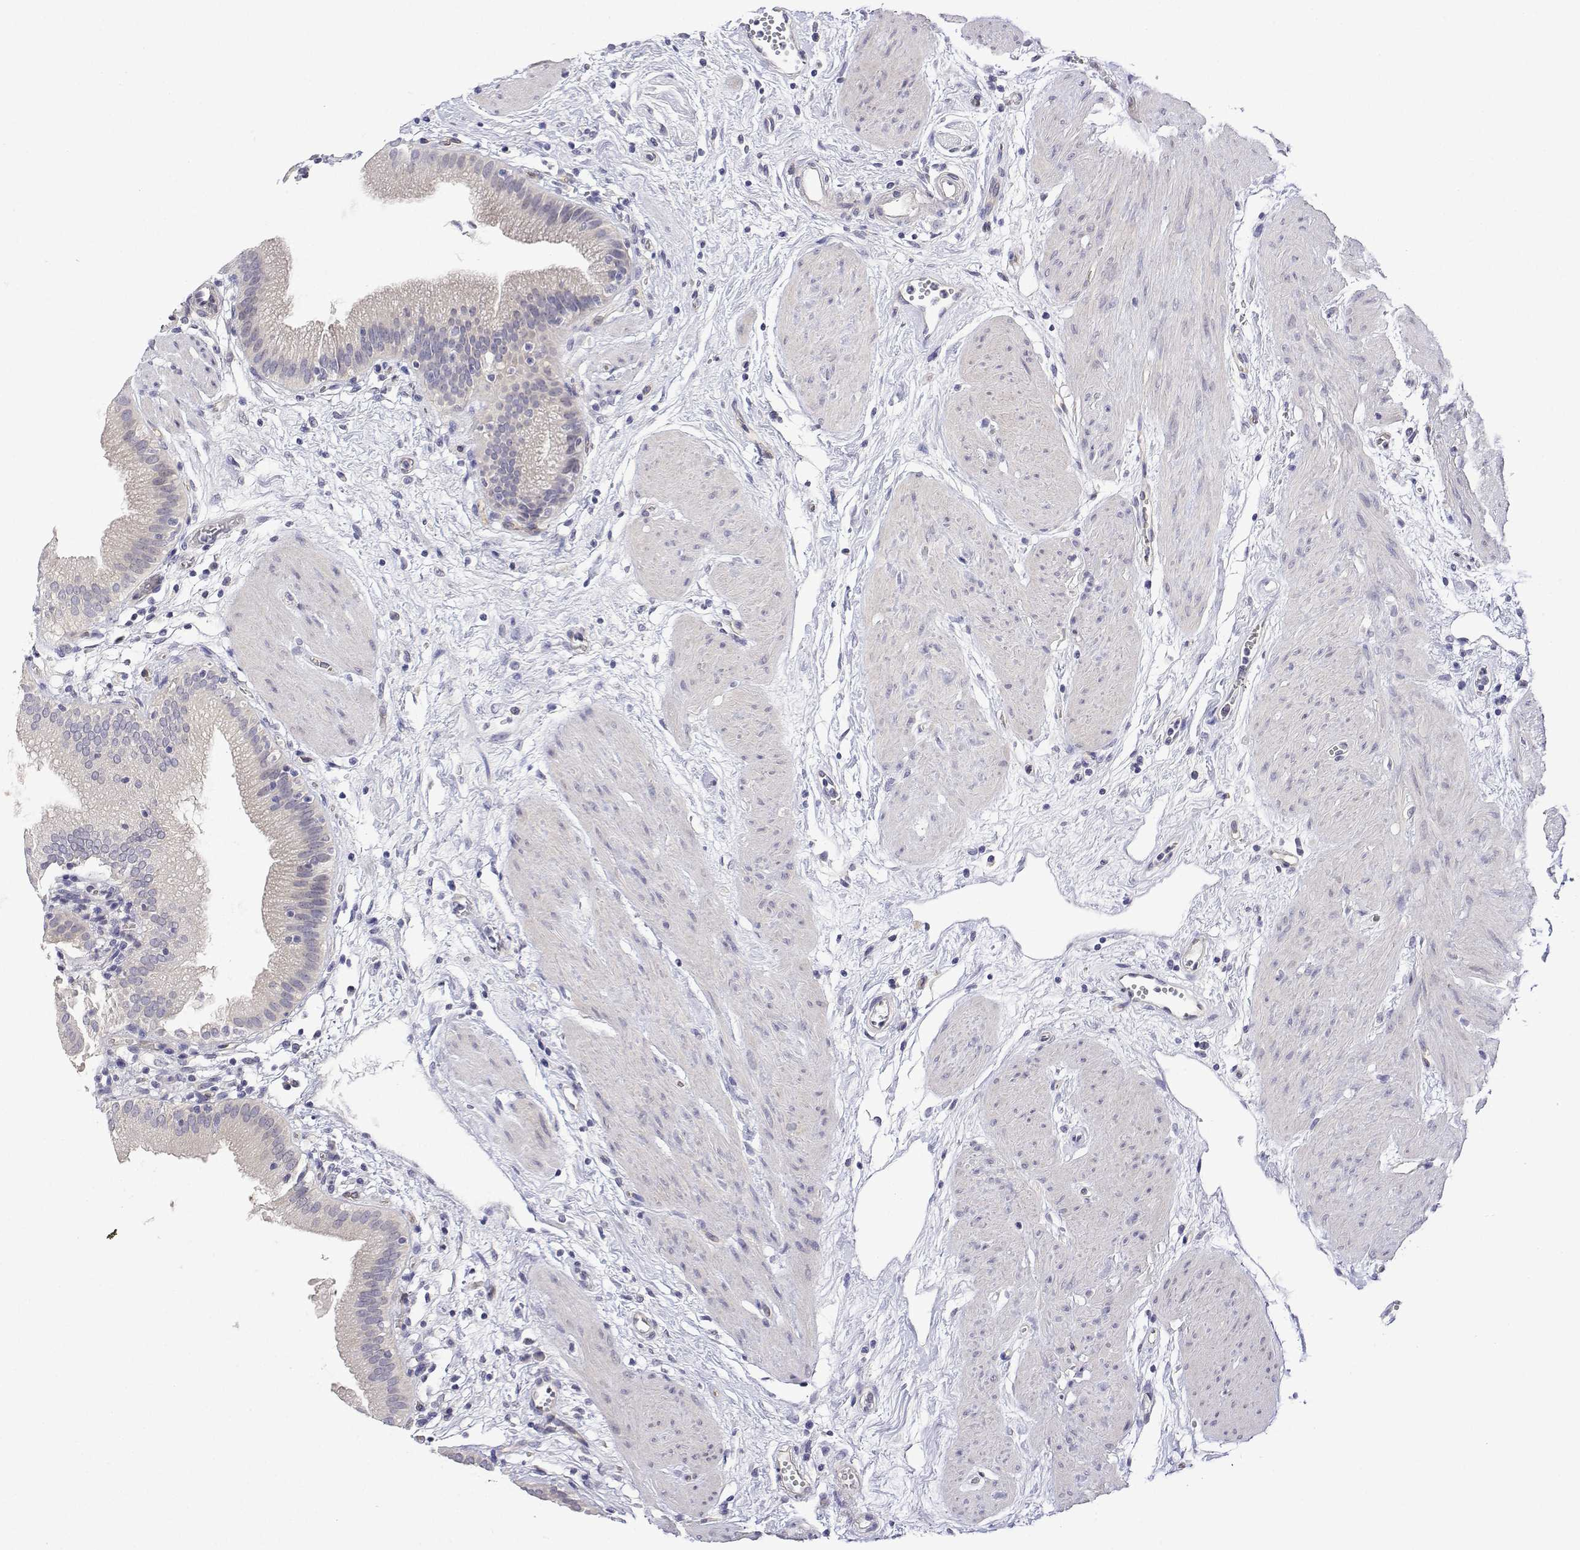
{"staining": {"intensity": "negative", "quantity": "none", "location": "none"}, "tissue": "gallbladder", "cell_type": "Glandular cells", "image_type": "normal", "snomed": [{"axis": "morphology", "description": "Normal tissue, NOS"}, {"axis": "topography", "description": "Gallbladder"}], "caption": "The immunohistochemistry photomicrograph has no significant positivity in glandular cells of gallbladder.", "gene": "PLCB1", "patient": {"sex": "female", "age": 65}}